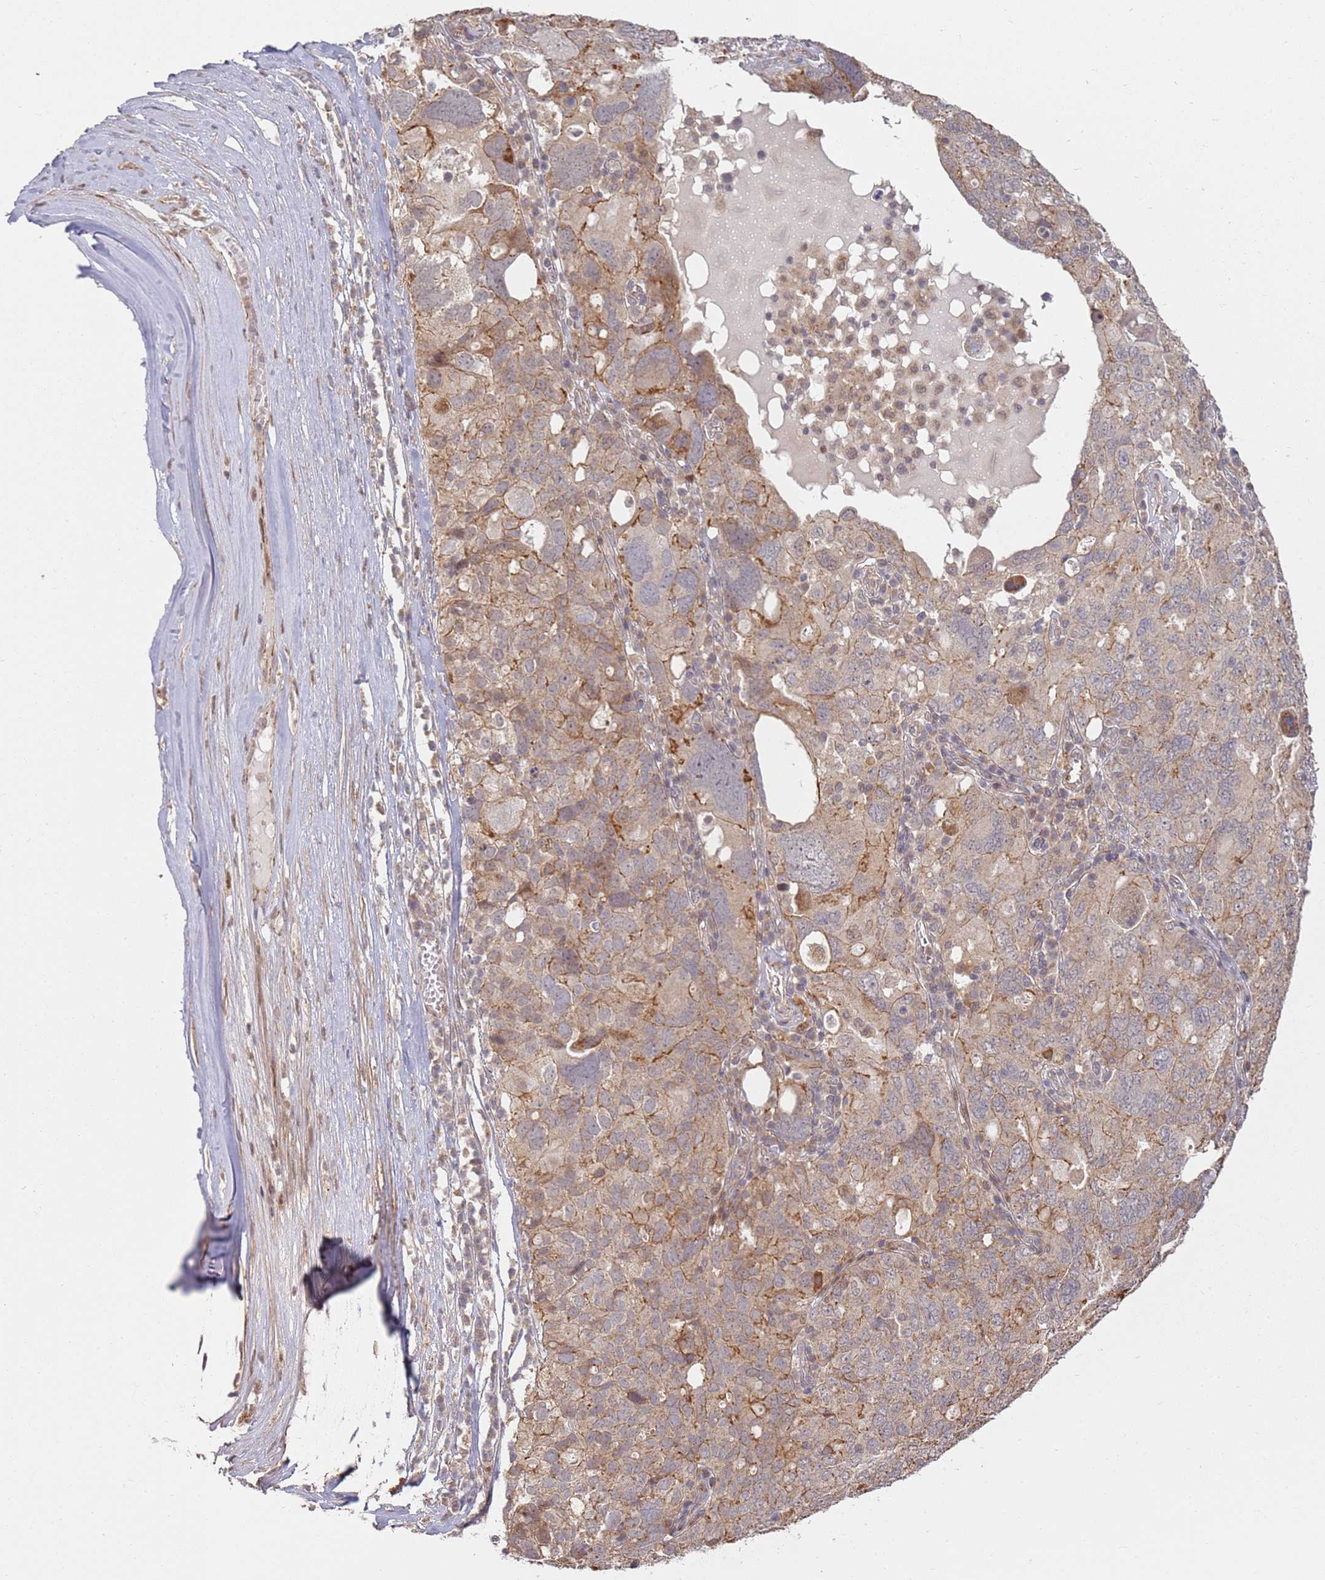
{"staining": {"intensity": "weak", "quantity": "25%-75%", "location": "cytoplasmic/membranous"}, "tissue": "ovarian cancer", "cell_type": "Tumor cells", "image_type": "cancer", "snomed": [{"axis": "morphology", "description": "Carcinoma, endometroid"}, {"axis": "topography", "description": "Ovary"}], "caption": "Tumor cells show weak cytoplasmic/membranous positivity in approximately 25%-75% of cells in endometroid carcinoma (ovarian). Using DAB (3,3'-diaminobenzidine) (brown) and hematoxylin (blue) stains, captured at high magnification using brightfield microscopy.", "gene": "MPEG1", "patient": {"sex": "female", "age": 62}}